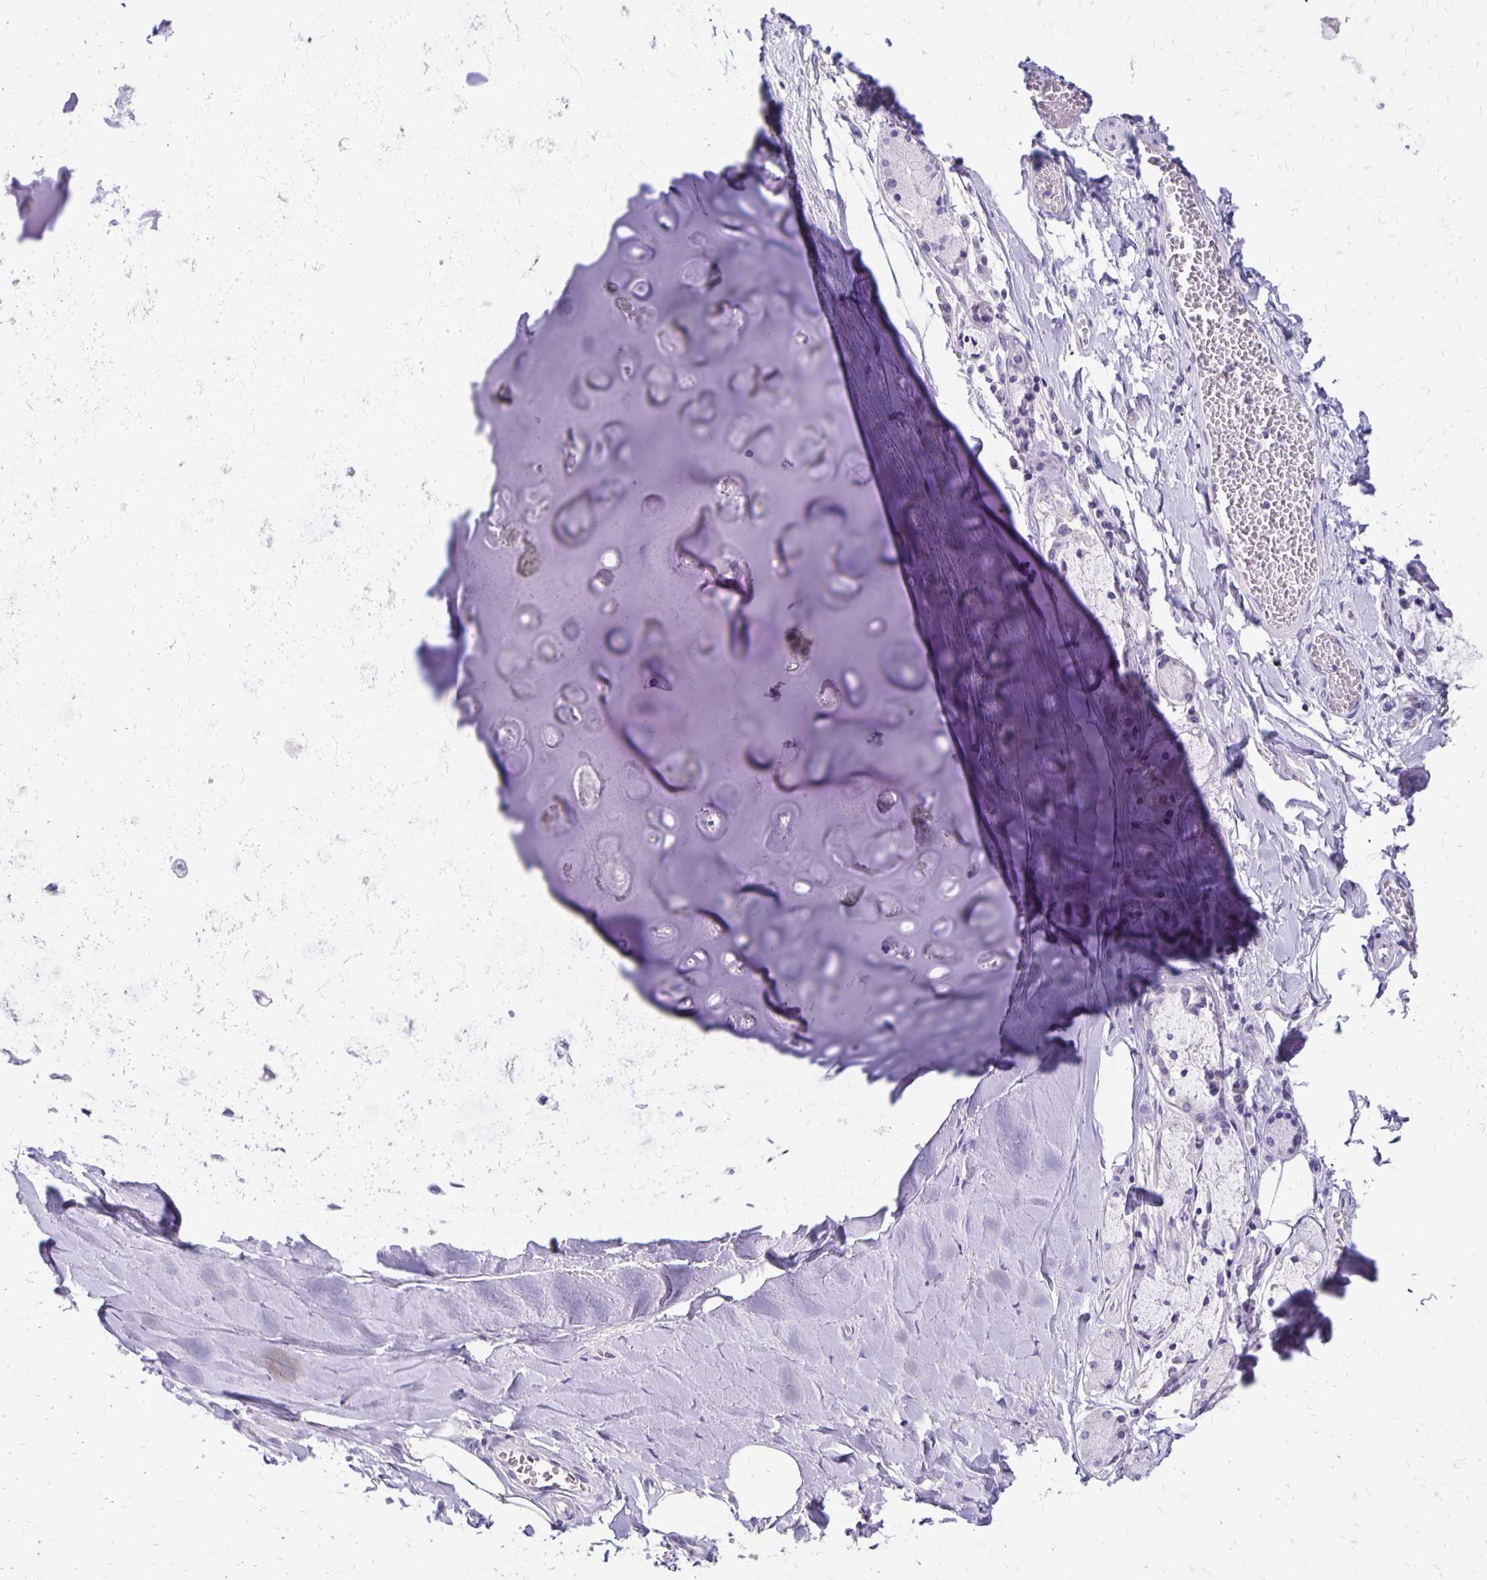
{"staining": {"intensity": "negative", "quantity": "none", "location": "none"}, "tissue": "adipose tissue", "cell_type": "Adipocytes", "image_type": "normal", "snomed": [{"axis": "morphology", "description": "Normal tissue, NOS"}, {"axis": "topography", "description": "Cartilage tissue"}, {"axis": "topography", "description": "Bronchus"}, {"axis": "topography", "description": "Peripheral nerve tissue"}], "caption": "Immunohistochemistry photomicrograph of benign adipose tissue stained for a protein (brown), which exhibits no expression in adipocytes. (DAB (3,3'-diaminobenzidine) immunohistochemistry (IHC) visualized using brightfield microscopy, high magnification).", "gene": "ANKRD45", "patient": {"sex": "male", "age": 67}}